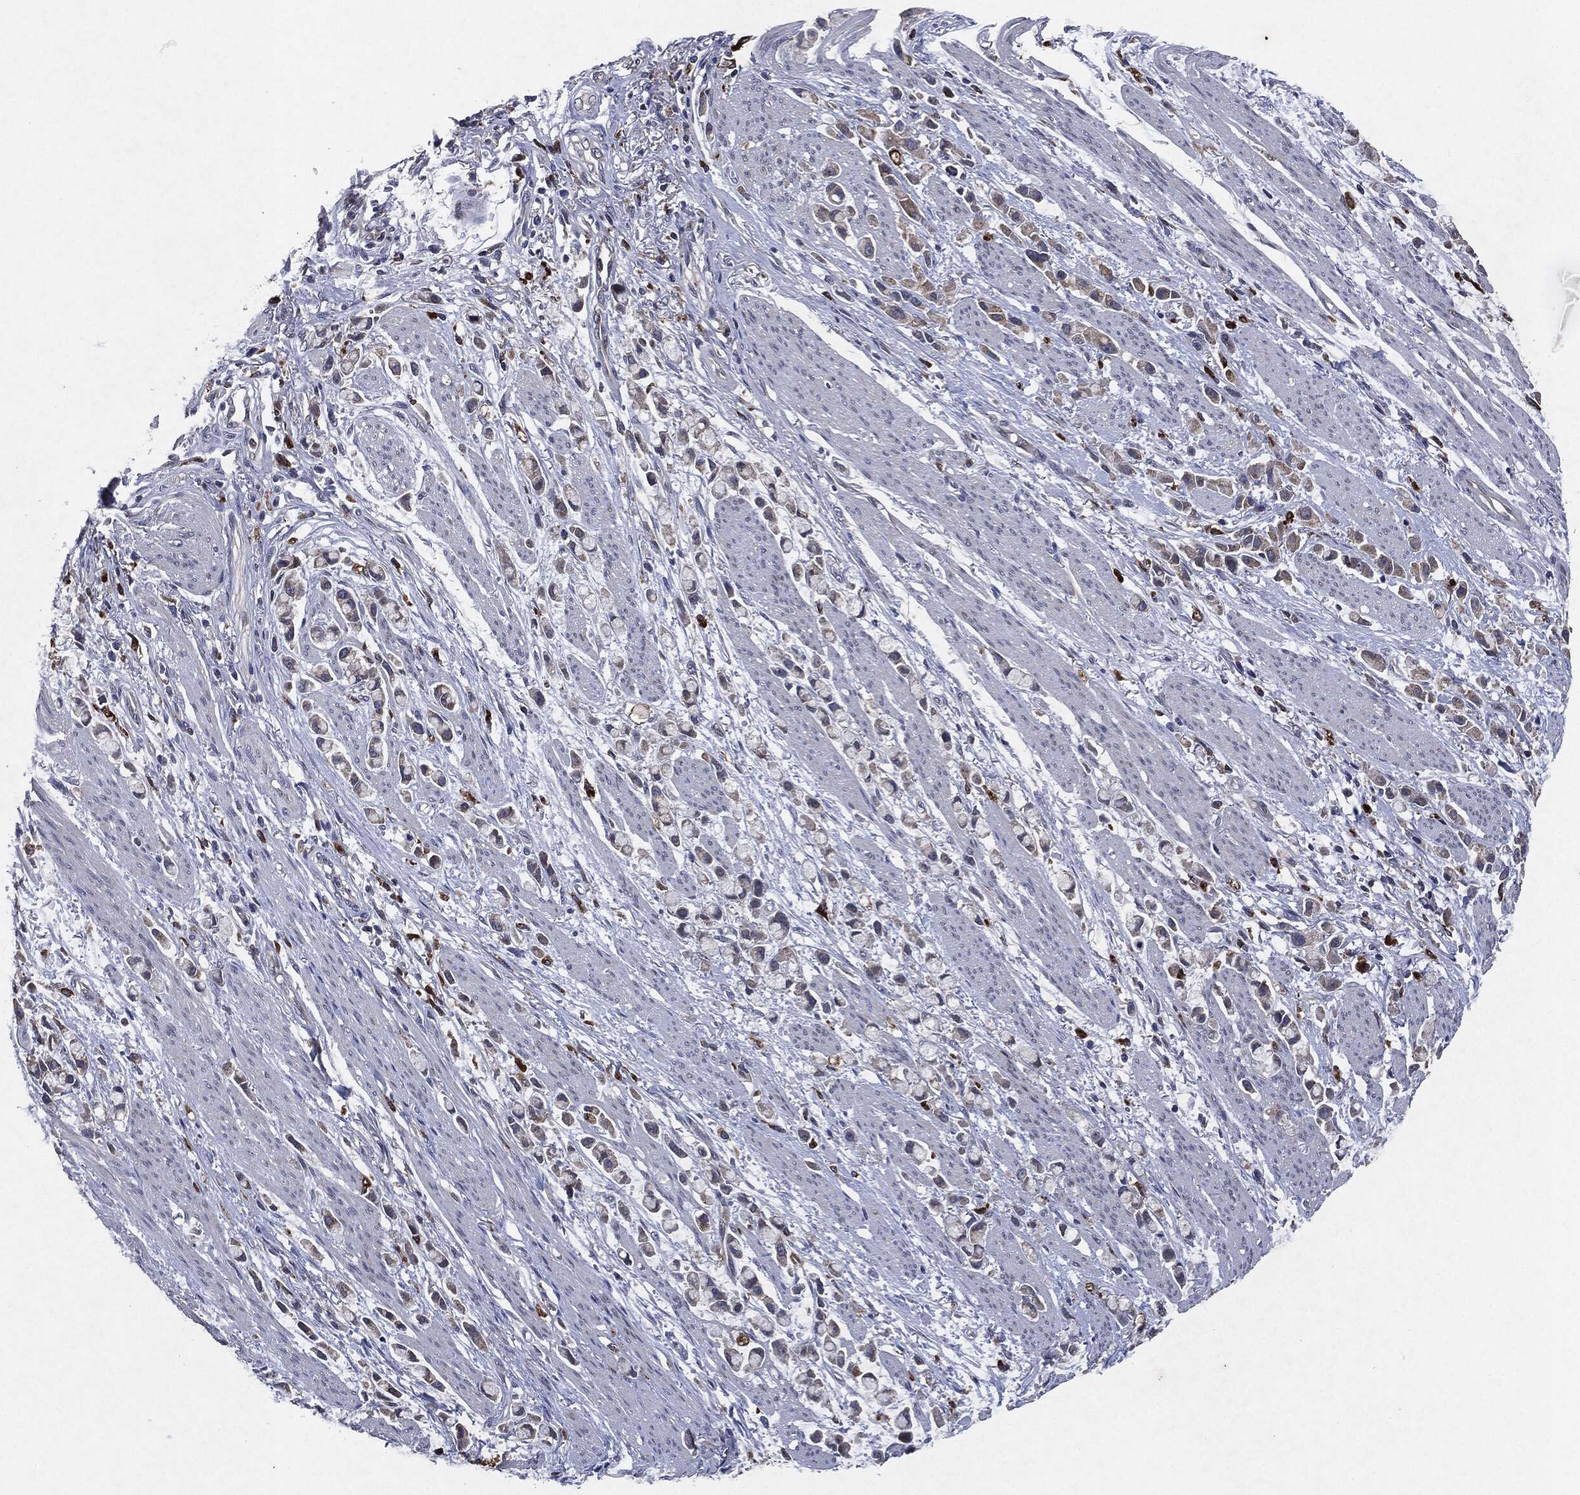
{"staining": {"intensity": "weak", "quantity": "<25%", "location": "cytoplasmic/membranous"}, "tissue": "stomach cancer", "cell_type": "Tumor cells", "image_type": "cancer", "snomed": [{"axis": "morphology", "description": "Adenocarcinoma, NOS"}, {"axis": "topography", "description": "Stomach"}], "caption": "This is an IHC micrograph of human stomach adenocarcinoma. There is no positivity in tumor cells.", "gene": "SLC31A2", "patient": {"sex": "female", "age": 81}}